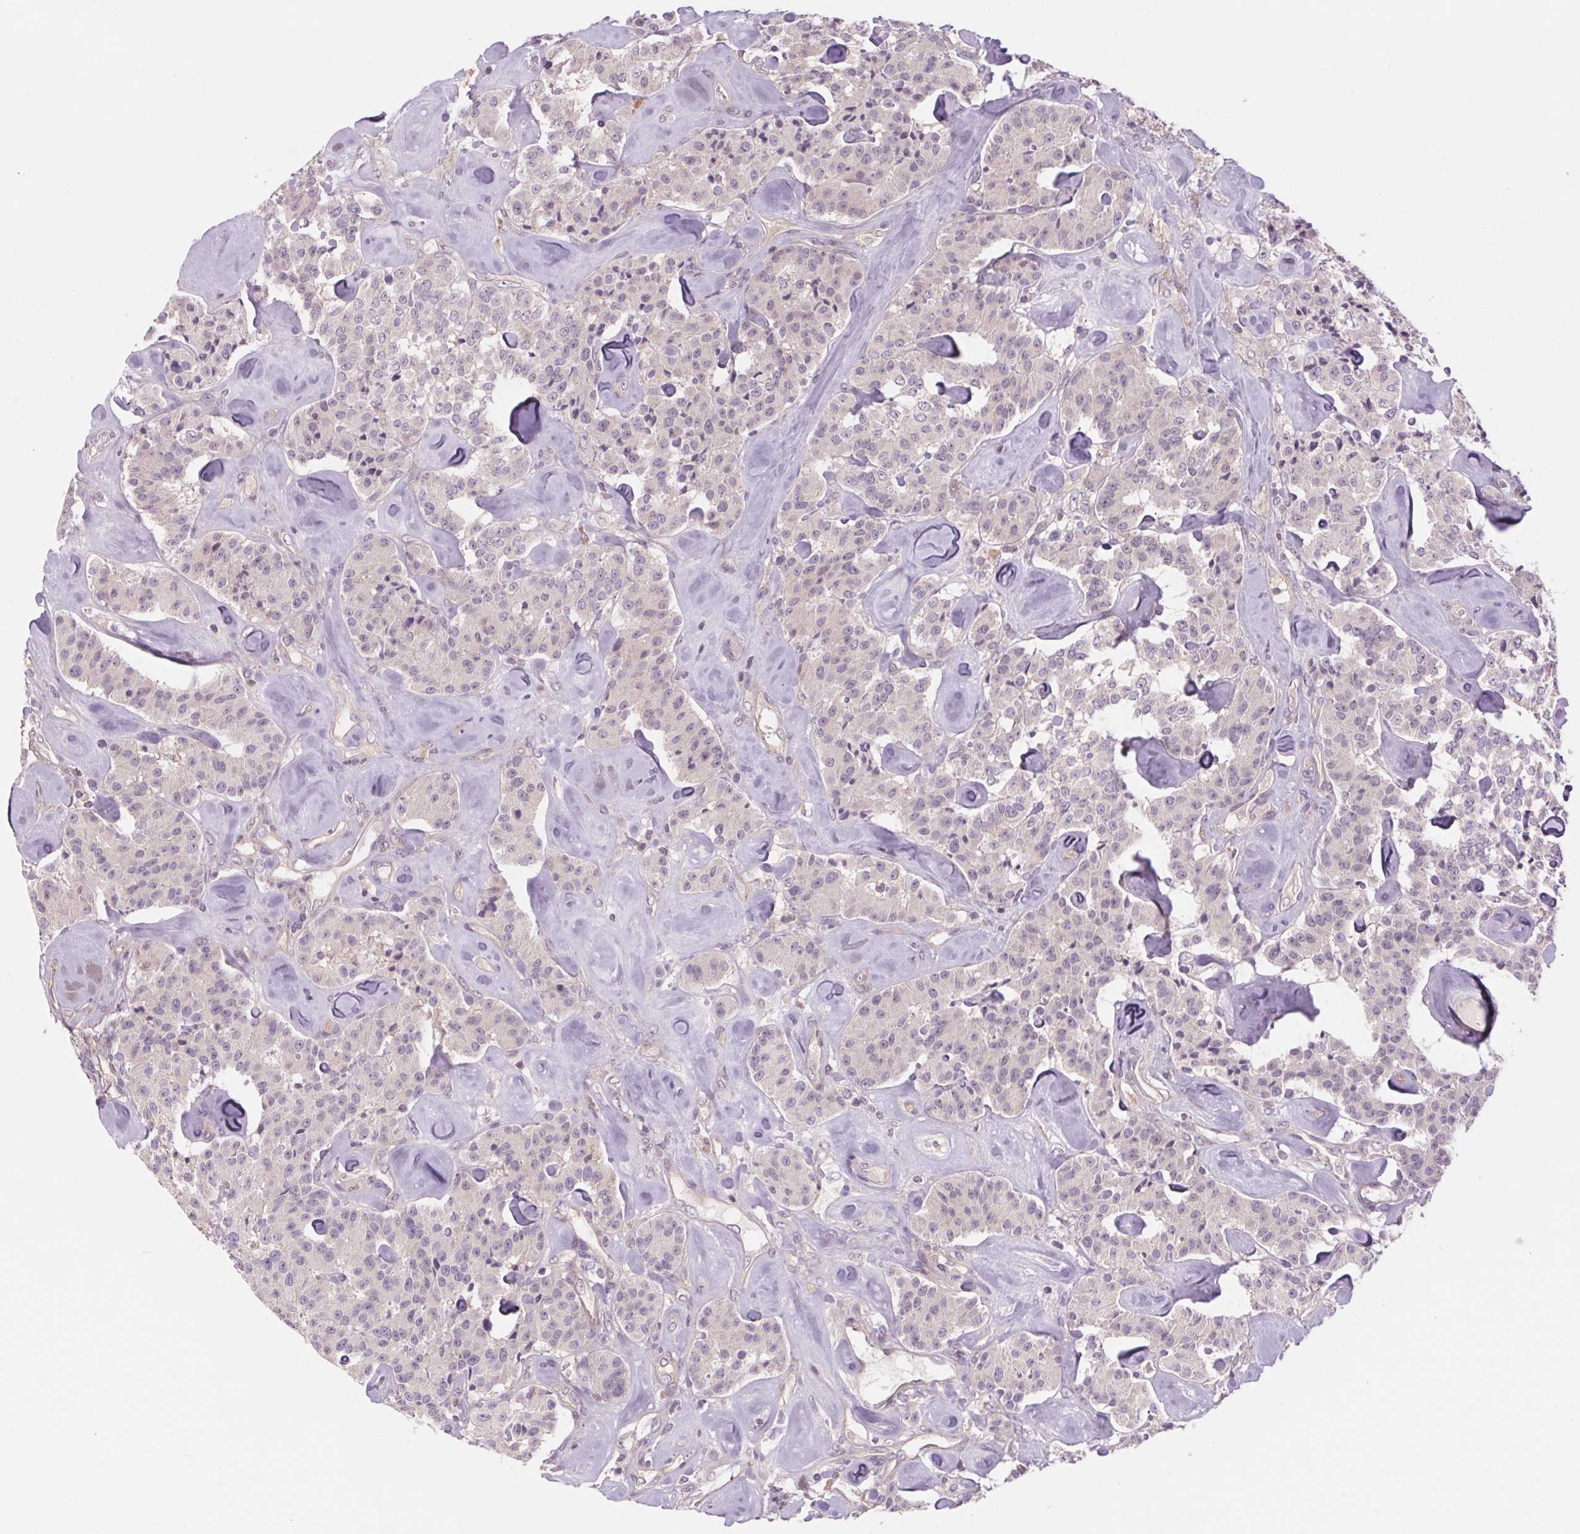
{"staining": {"intensity": "negative", "quantity": "none", "location": "none"}, "tissue": "carcinoid", "cell_type": "Tumor cells", "image_type": "cancer", "snomed": [{"axis": "morphology", "description": "Carcinoid, malignant, NOS"}, {"axis": "topography", "description": "Pancreas"}], "caption": "Tumor cells show no significant protein expression in carcinoid (malignant).", "gene": "SH3RF2", "patient": {"sex": "male", "age": 41}}